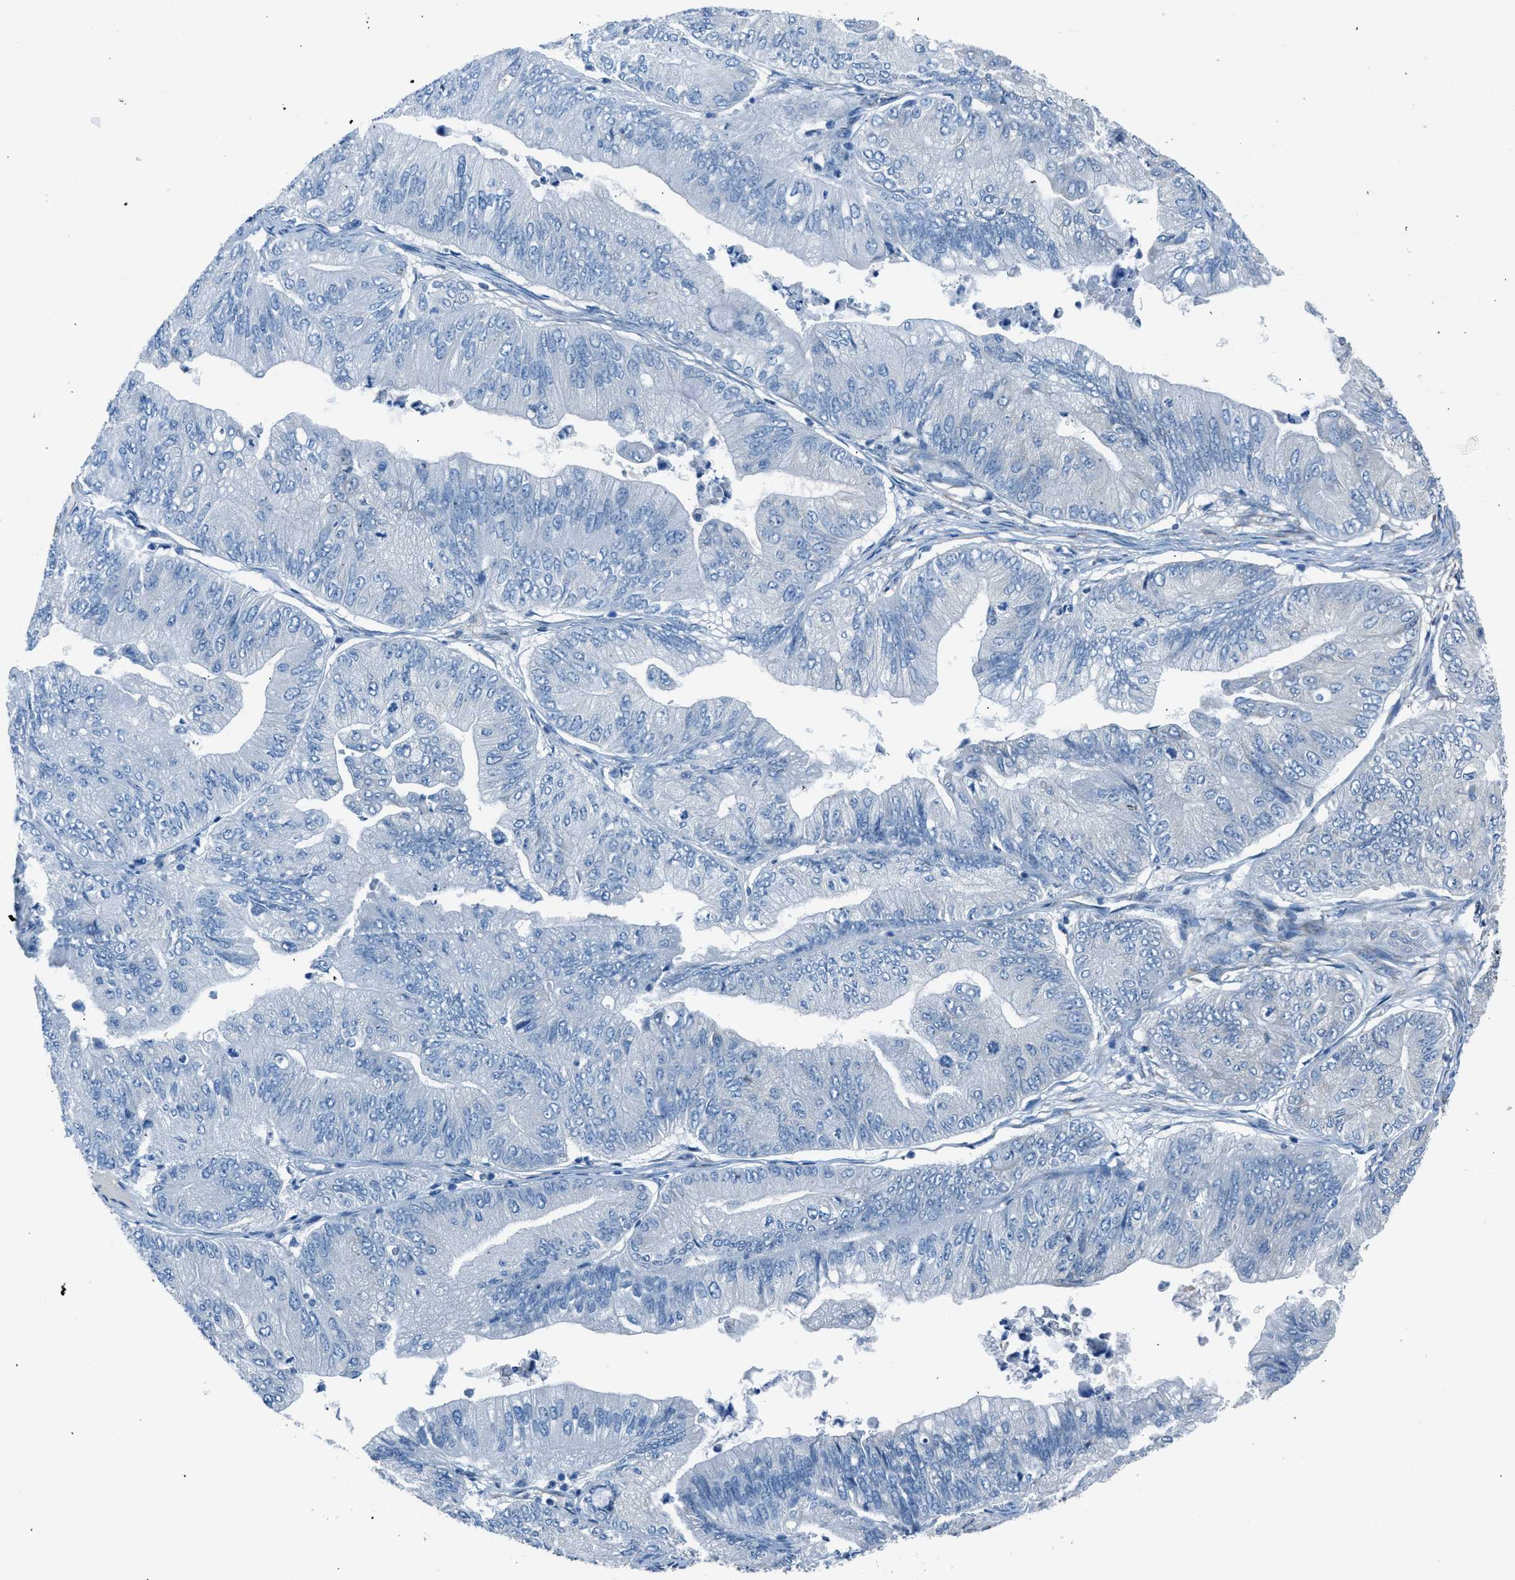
{"staining": {"intensity": "negative", "quantity": "none", "location": "none"}, "tissue": "ovarian cancer", "cell_type": "Tumor cells", "image_type": "cancer", "snomed": [{"axis": "morphology", "description": "Cystadenocarcinoma, mucinous, NOS"}, {"axis": "topography", "description": "Ovary"}], "caption": "Mucinous cystadenocarcinoma (ovarian) was stained to show a protein in brown. There is no significant positivity in tumor cells.", "gene": "RNF41", "patient": {"sex": "female", "age": 61}}